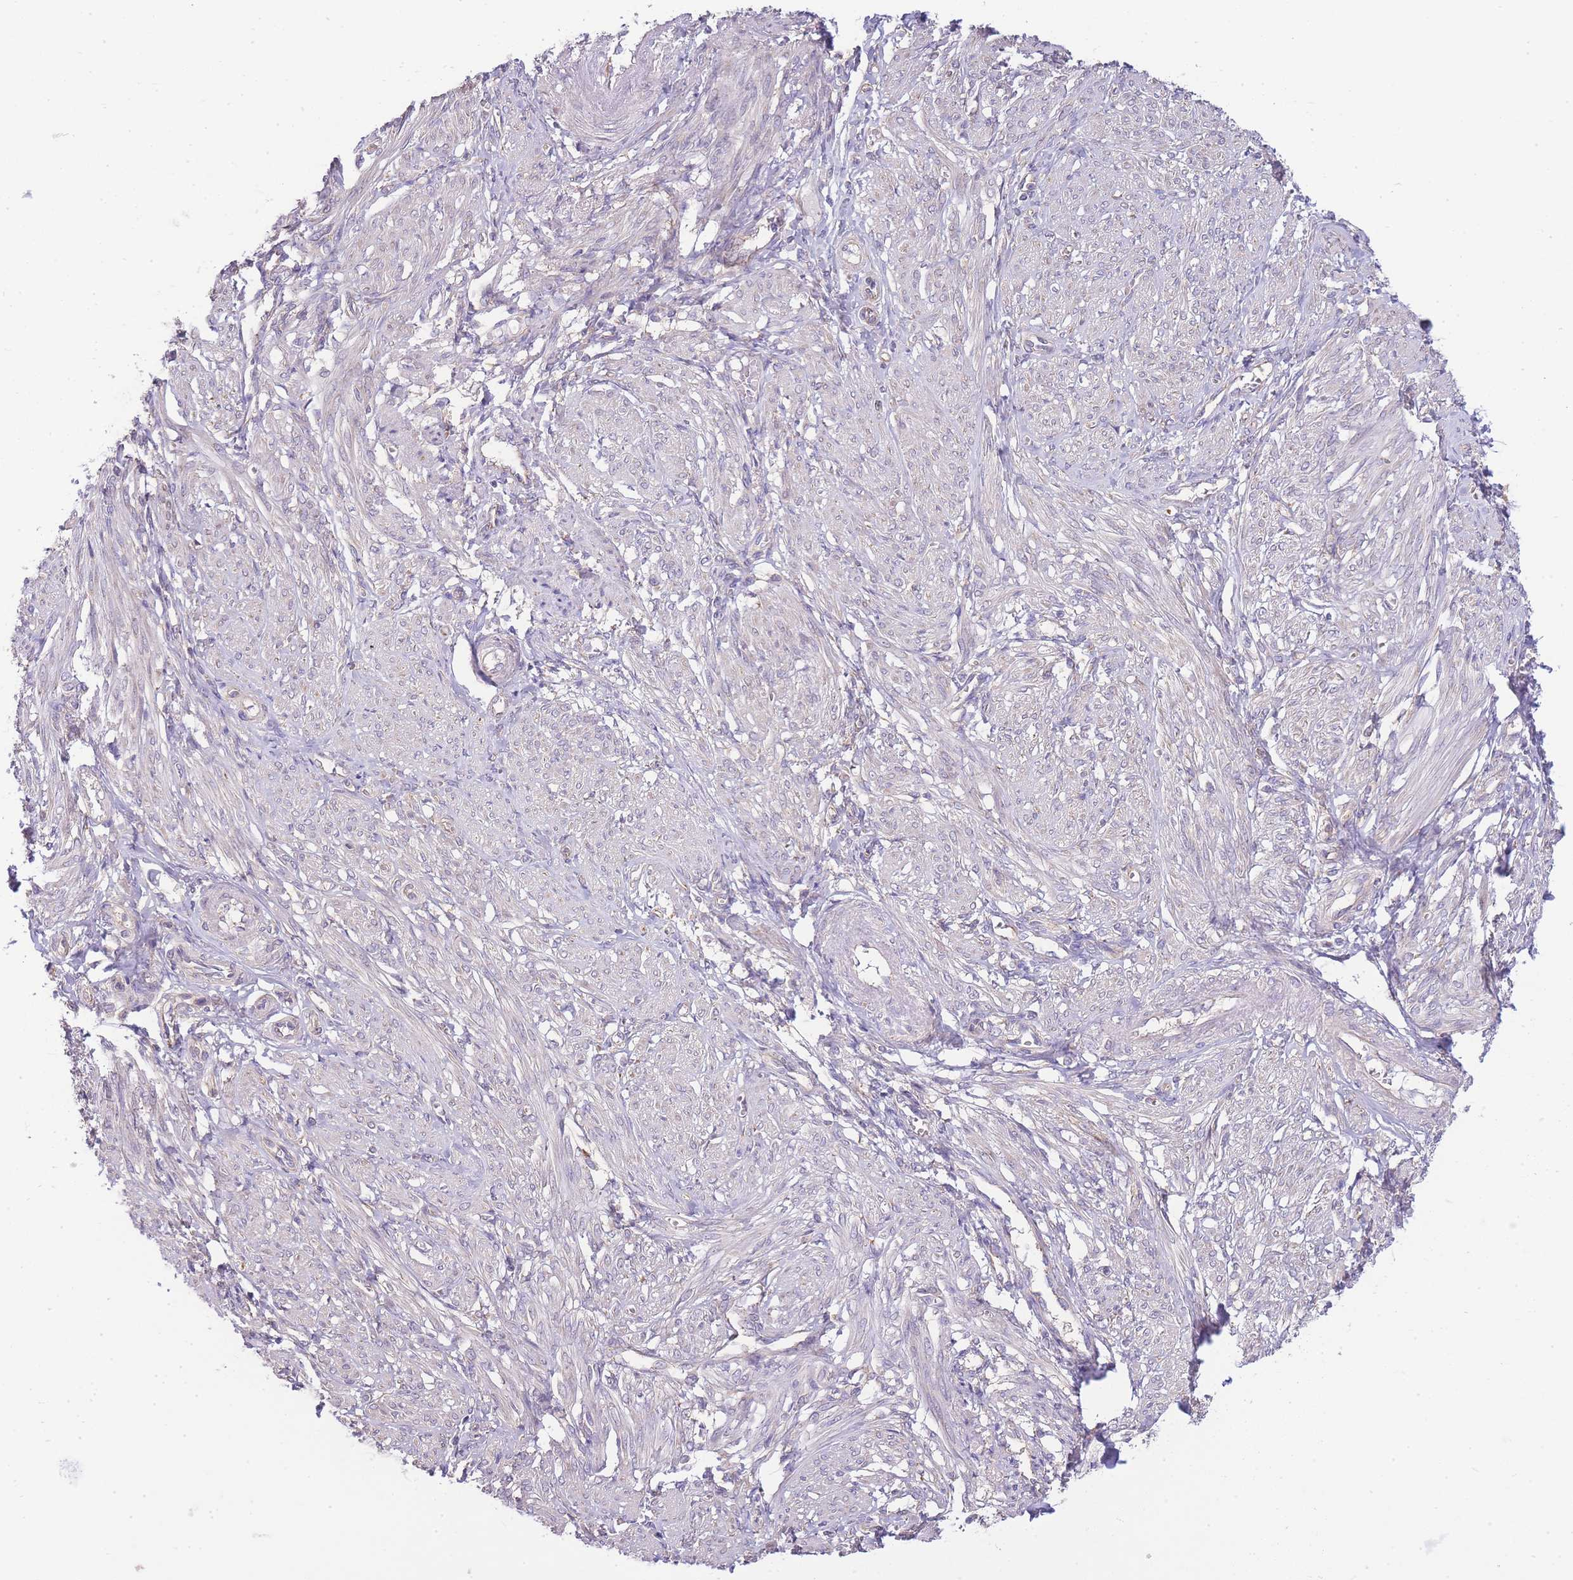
{"staining": {"intensity": "negative", "quantity": "none", "location": "none"}, "tissue": "smooth muscle", "cell_type": "Smooth muscle cells", "image_type": "normal", "snomed": [{"axis": "morphology", "description": "Normal tissue, NOS"}, {"axis": "topography", "description": "Smooth muscle"}], "caption": "Immunohistochemical staining of normal smooth muscle exhibits no significant positivity in smooth muscle cells.", "gene": "BEX1", "patient": {"sex": "female", "age": 39}}